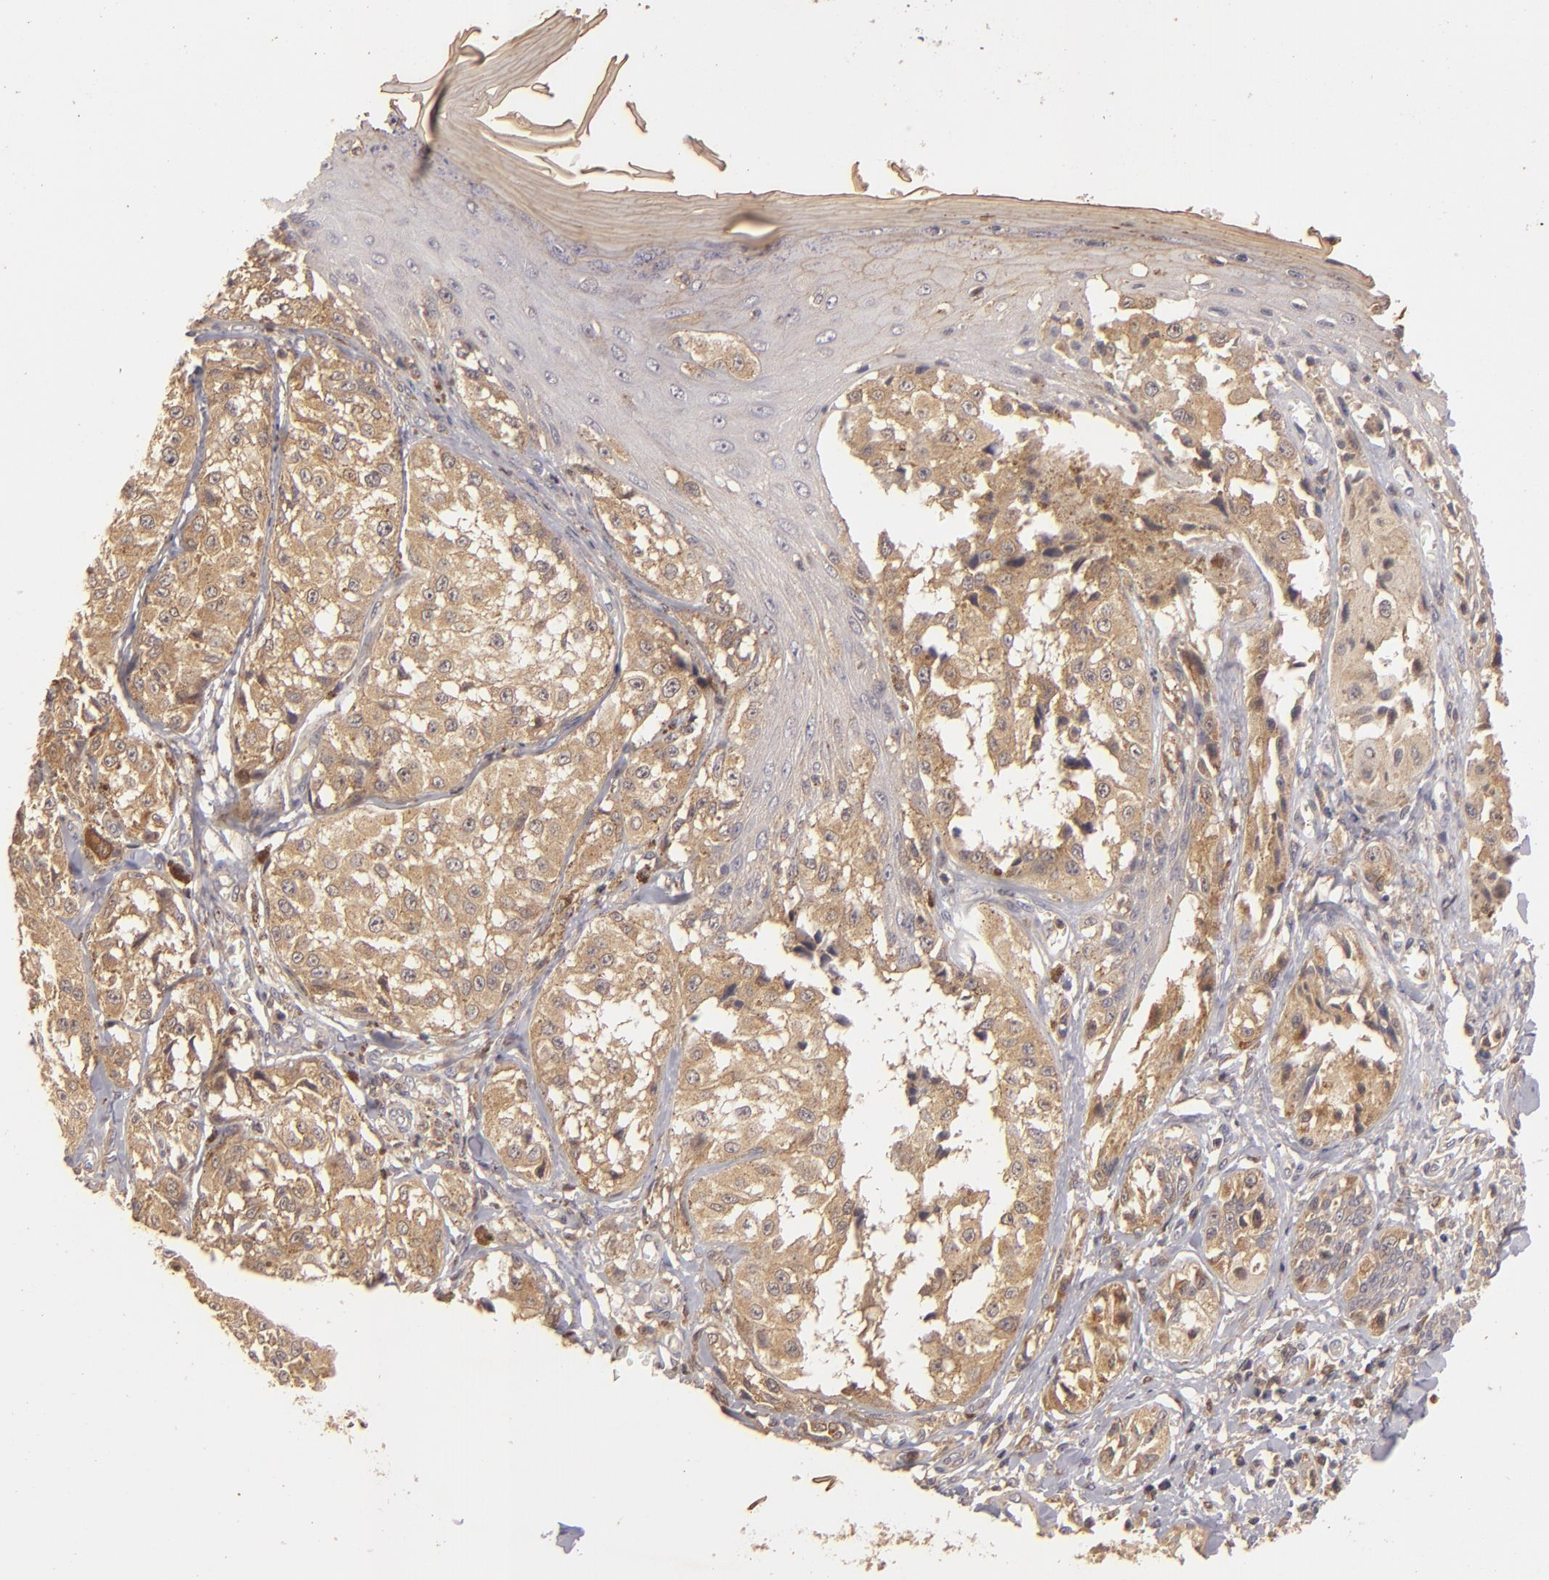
{"staining": {"intensity": "moderate", "quantity": ">75%", "location": "cytoplasmic/membranous"}, "tissue": "melanoma", "cell_type": "Tumor cells", "image_type": "cancer", "snomed": [{"axis": "morphology", "description": "Malignant melanoma, NOS"}, {"axis": "topography", "description": "Skin"}], "caption": "DAB (3,3'-diaminobenzidine) immunohistochemical staining of human melanoma exhibits moderate cytoplasmic/membranous protein positivity in approximately >75% of tumor cells.", "gene": "PRKCD", "patient": {"sex": "female", "age": 82}}